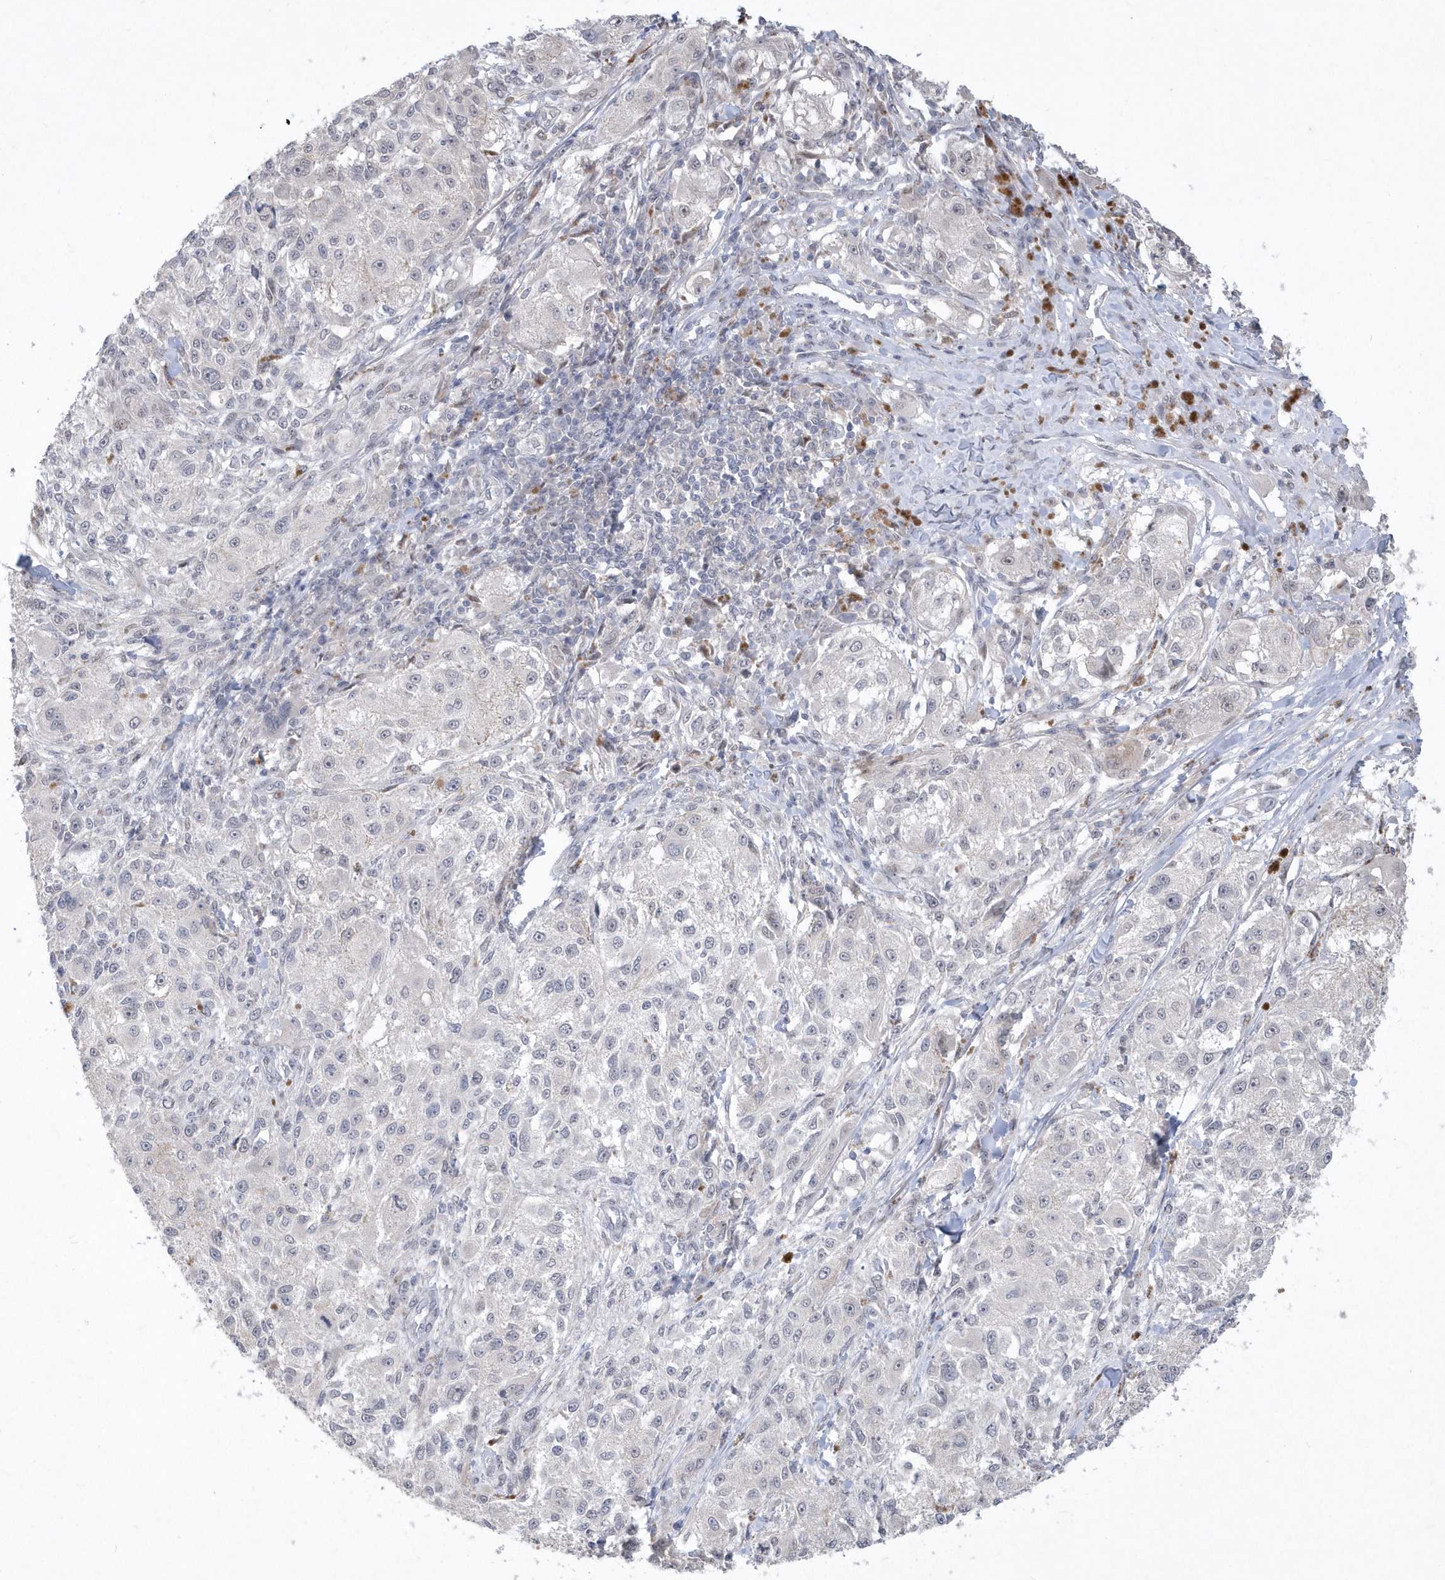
{"staining": {"intensity": "negative", "quantity": "none", "location": "none"}, "tissue": "melanoma", "cell_type": "Tumor cells", "image_type": "cancer", "snomed": [{"axis": "morphology", "description": "Necrosis, NOS"}, {"axis": "morphology", "description": "Malignant melanoma, NOS"}, {"axis": "topography", "description": "Skin"}], "caption": "Photomicrograph shows no significant protein staining in tumor cells of melanoma.", "gene": "TSPEAR", "patient": {"sex": "female", "age": 87}}